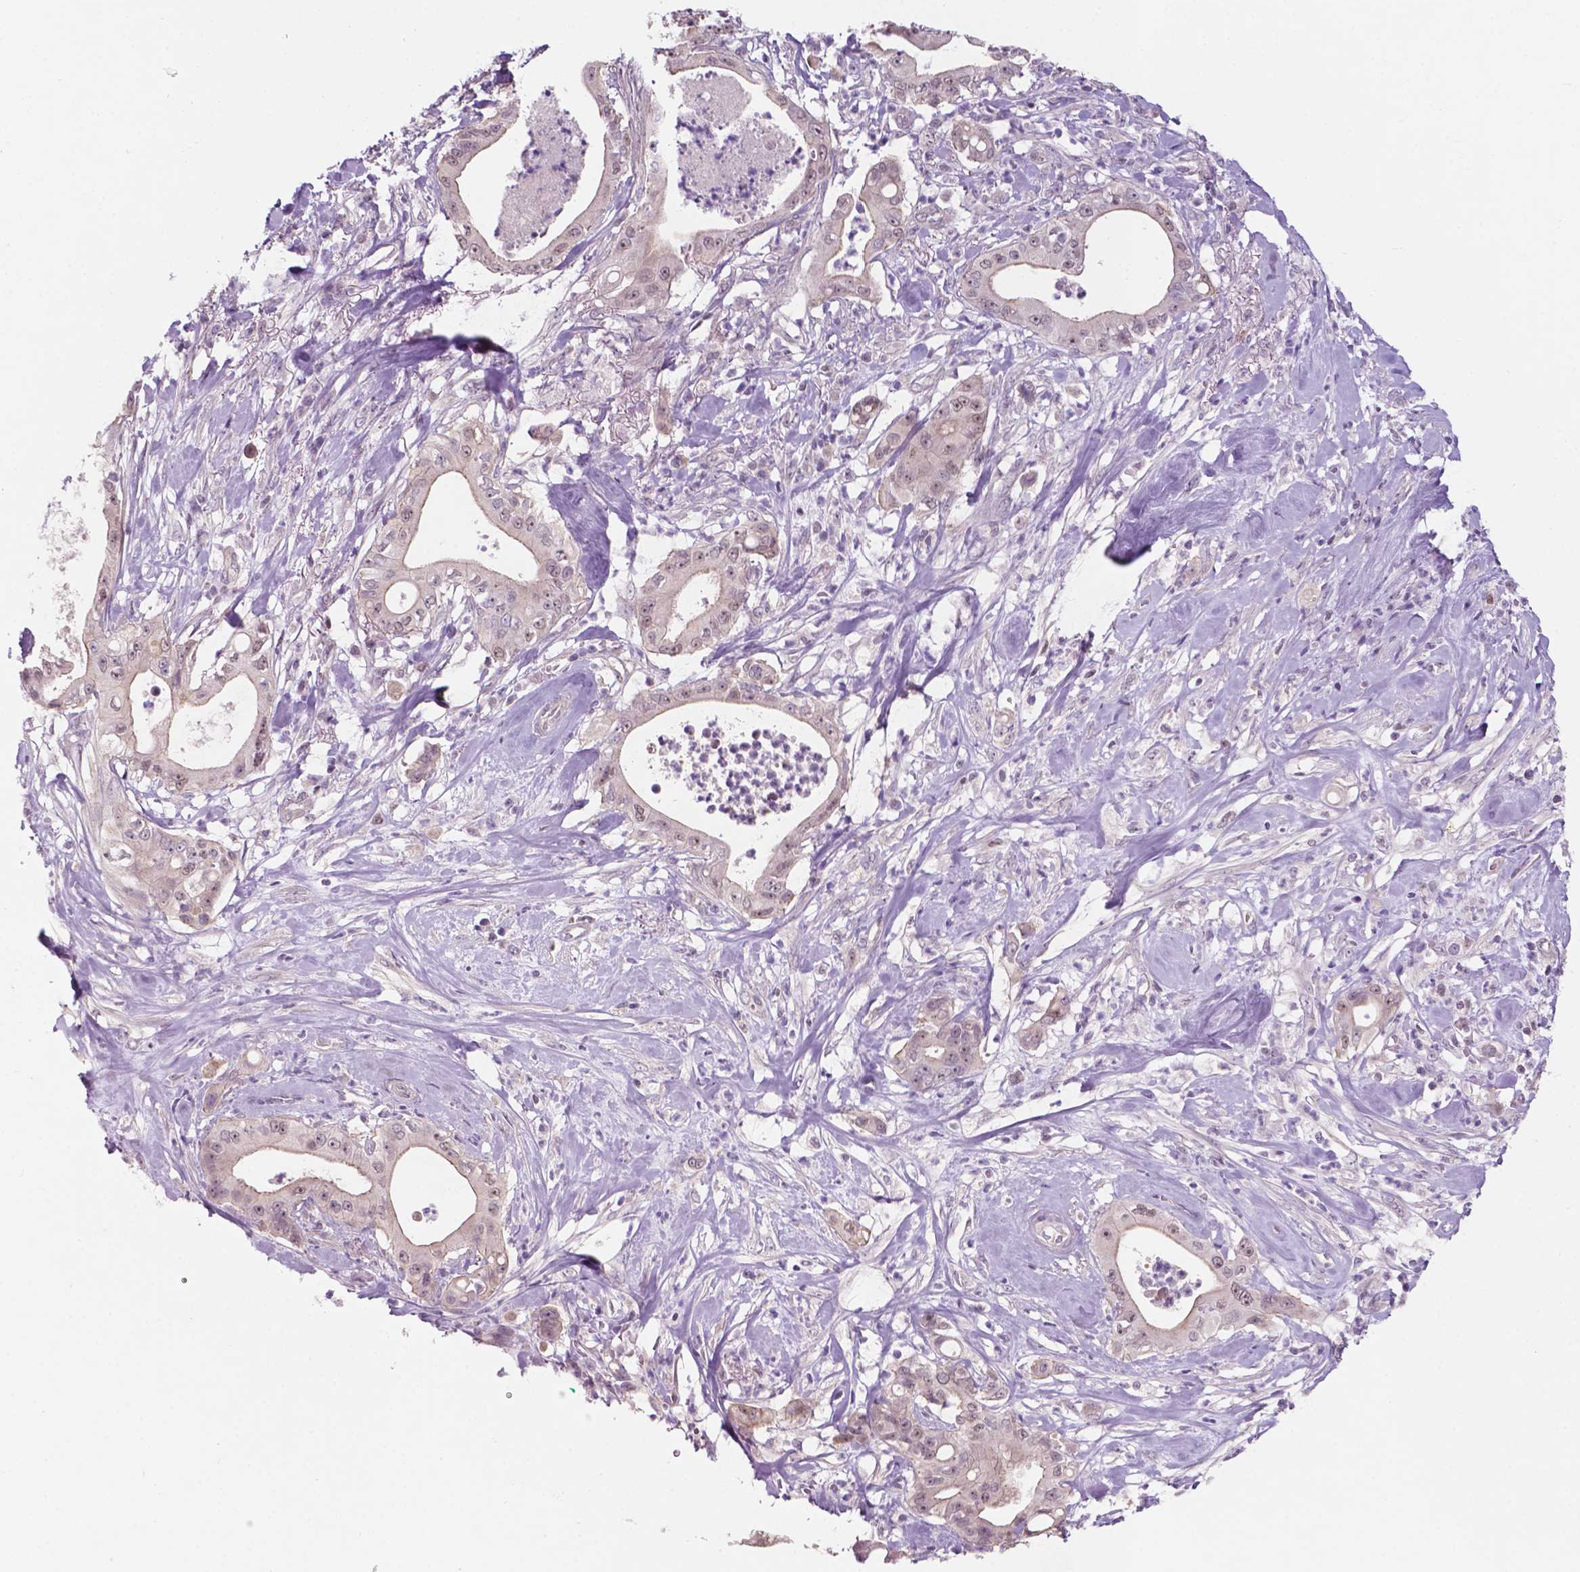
{"staining": {"intensity": "weak", "quantity": "<25%", "location": "cytoplasmic/membranous,nuclear"}, "tissue": "pancreatic cancer", "cell_type": "Tumor cells", "image_type": "cancer", "snomed": [{"axis": "morphology", "description": "Adenocarcinoma, NOS"}, {"axis": "topography", "description": "Pancreas"}], "caption": "This is an immunohistochemistry (IHC) micrograph of human pancreatic adenocarcinoma. There is no positivity in tumor cells.", "gene": "FAM50B", "patient": {"sex": "male", "age": 71}}